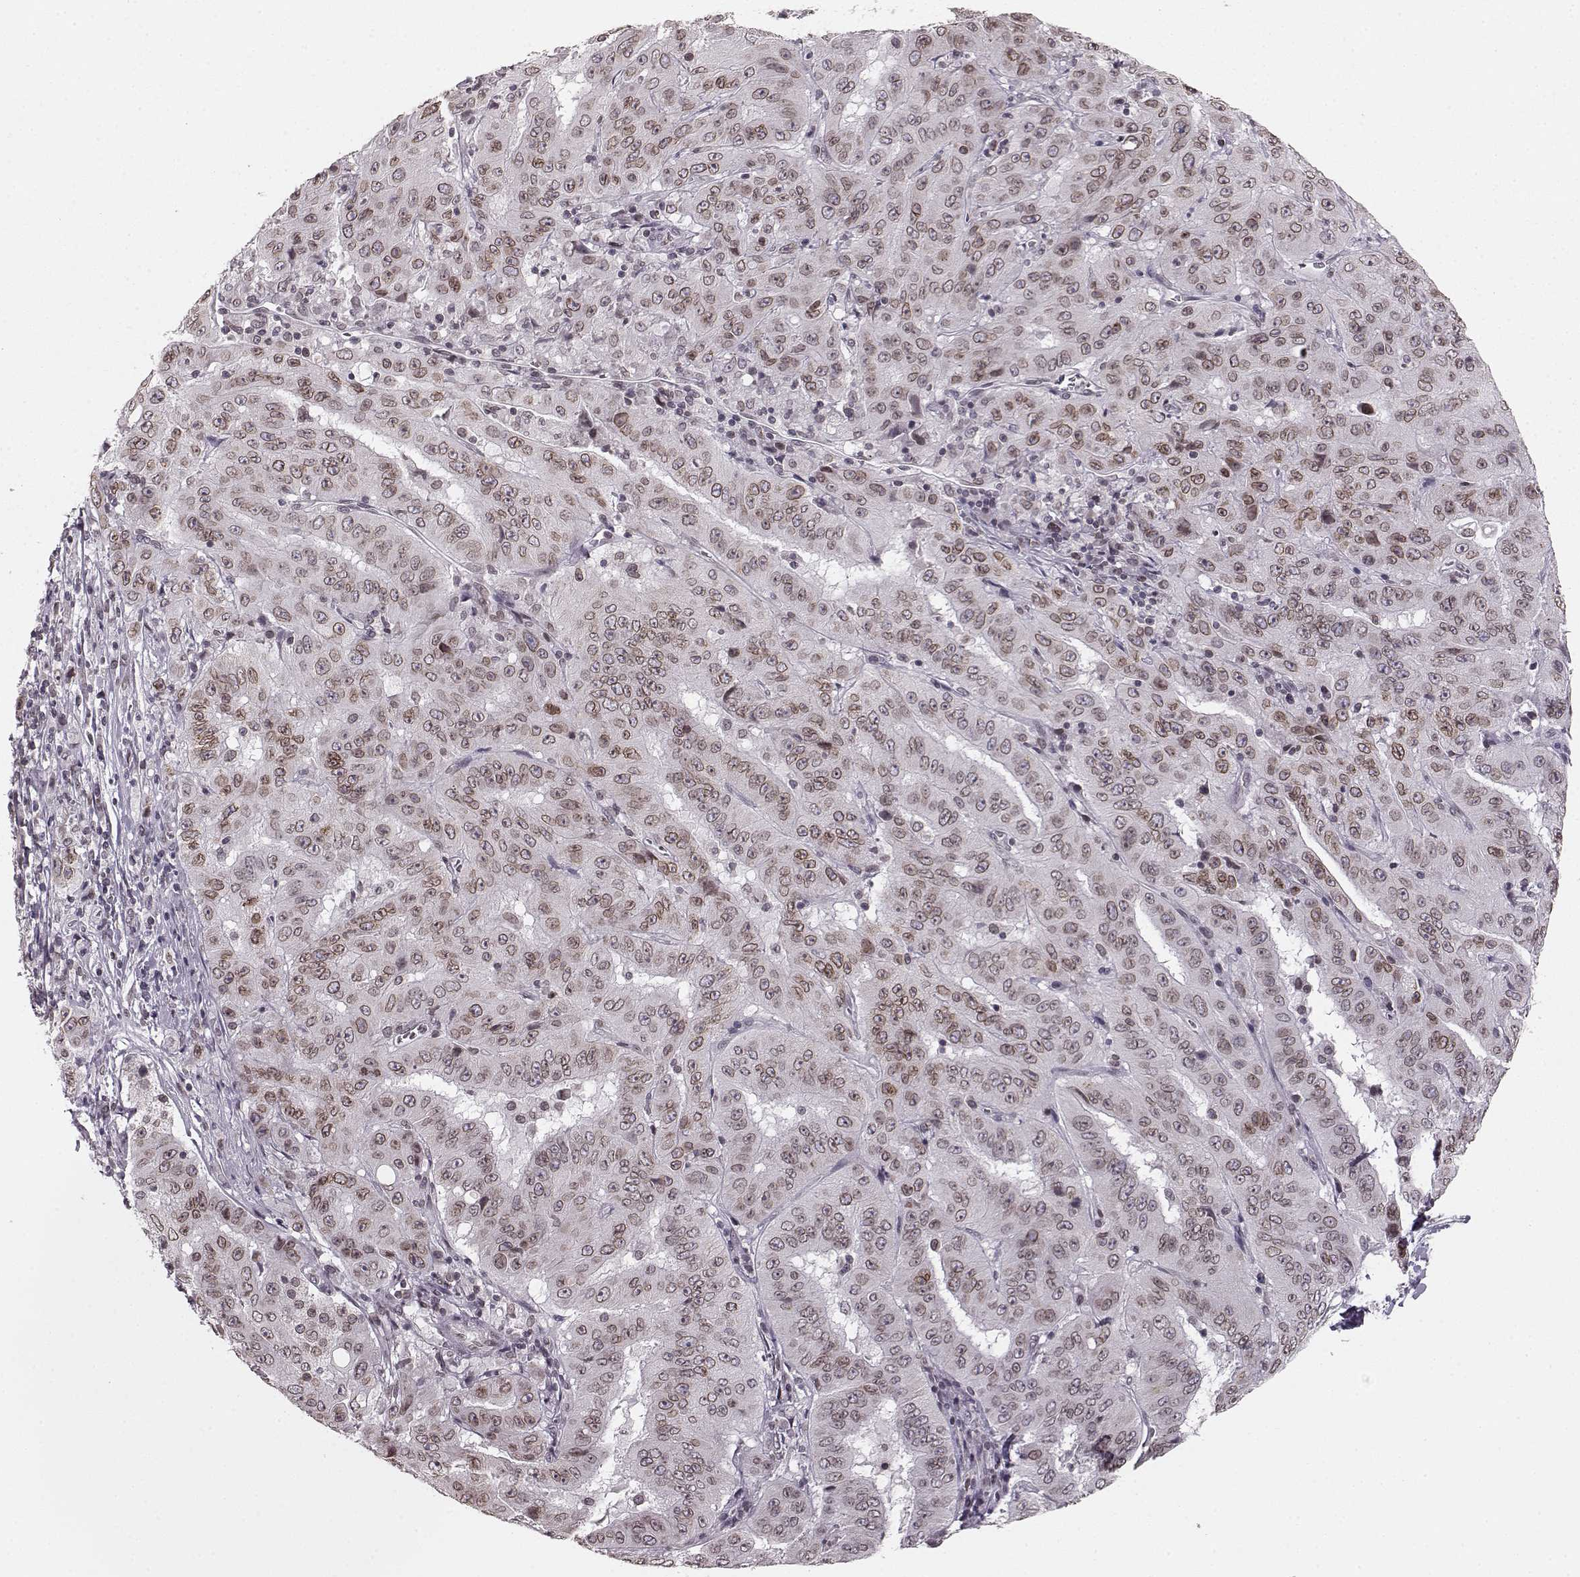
{"staining": {"intensity": "moderate", "quantity": ">75%", "location": "cytoplasmic/membranous,nuclear"}, "tissue": "pancreatic cancer", "cell_type": "Tumor cells", "image_type": "cancer", "snomed": [{"axis": "morphology", "description": "Adenocarcinoma, NOS"}, {"axis": "topography", "description": "Pancreas"}], "caption": "The immunohistochemical stain shows moderate cytoplasmic/membranous and nuclear staining in tumor cells of pancreatic cancer (adenocarcinoma) tissue.", "gene": "DCAF12", "patient": {"sex": "male", "age": 63}}